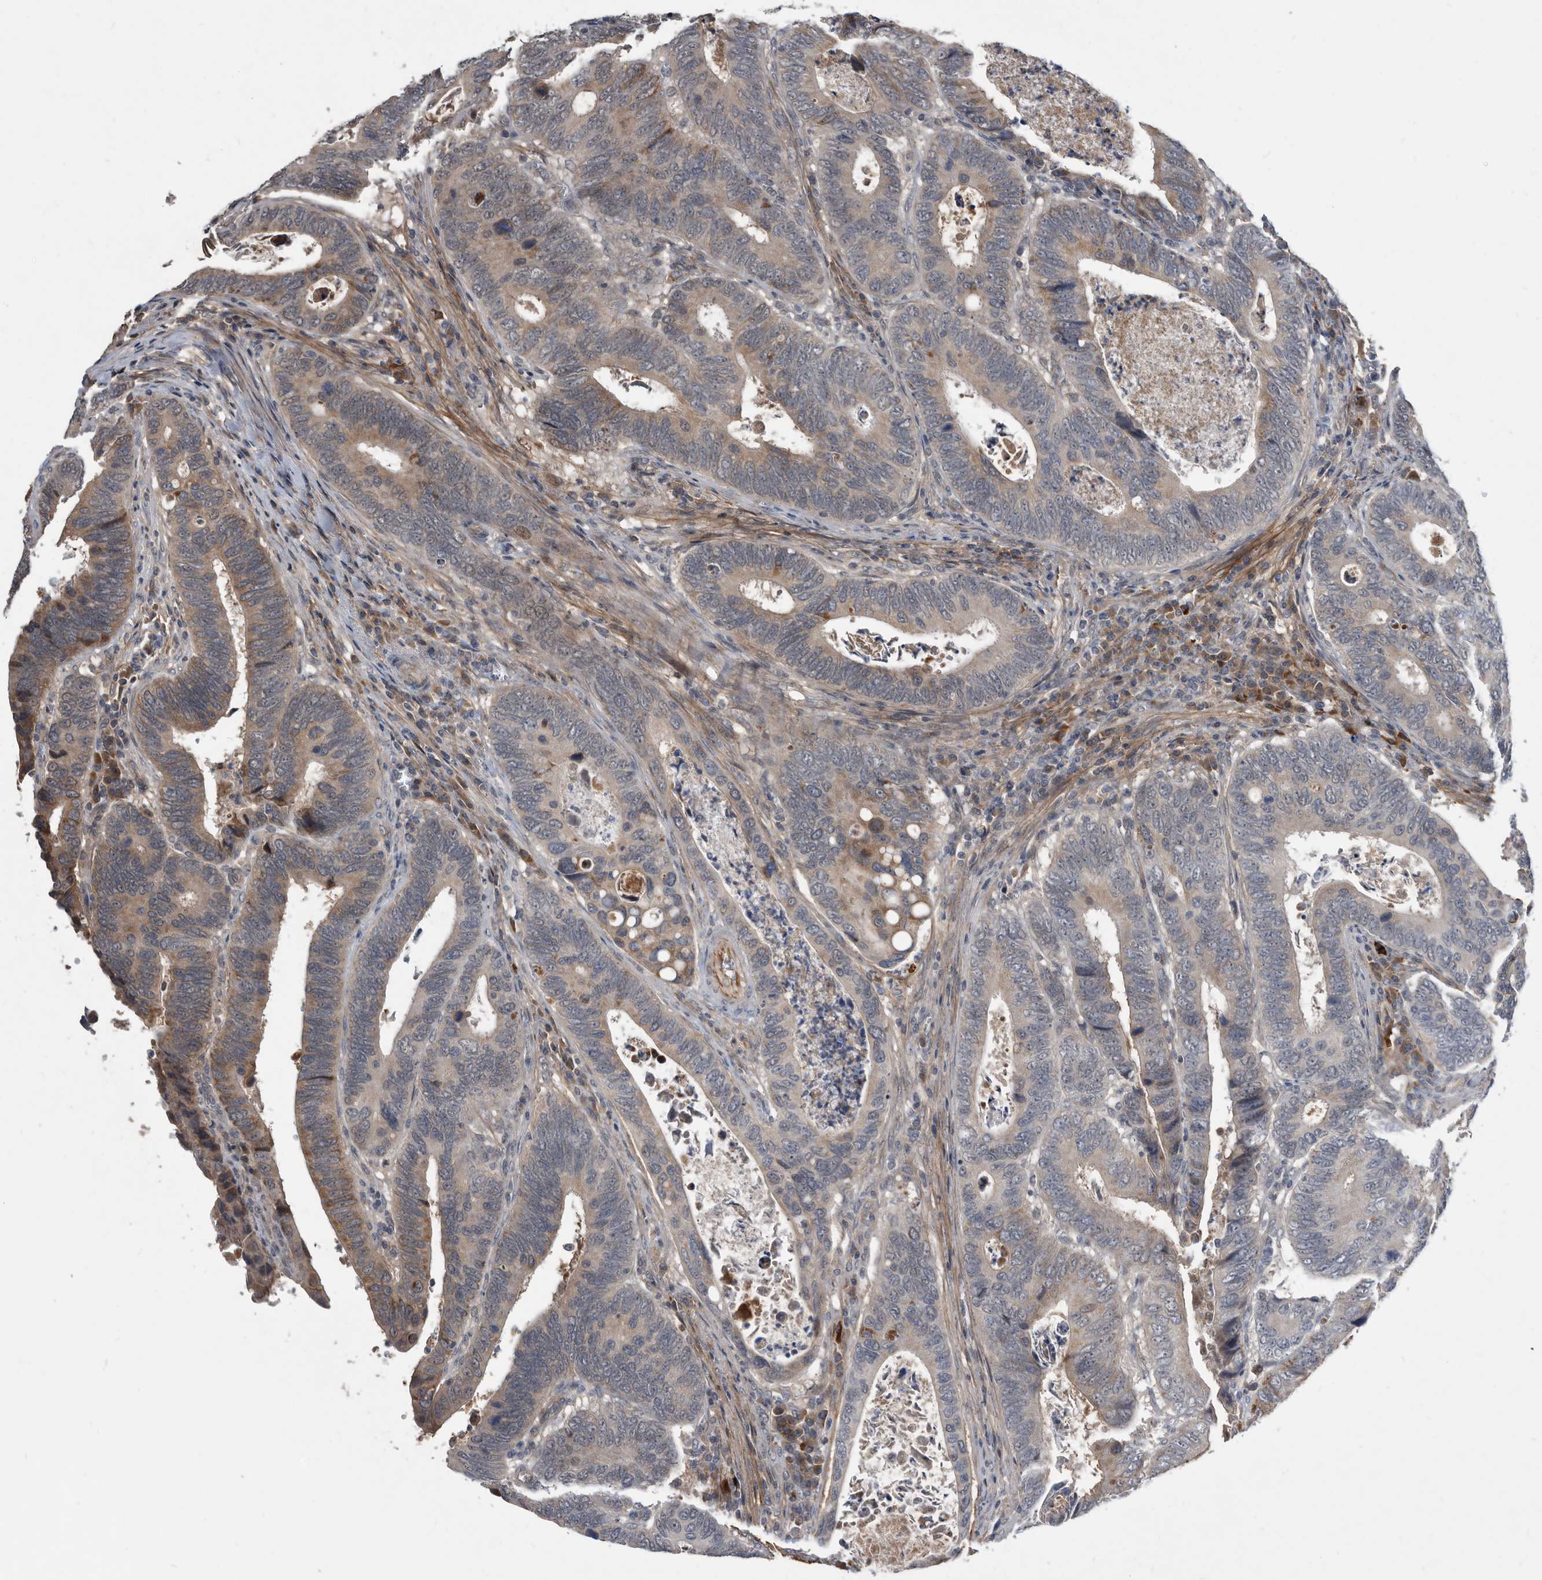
{"staining": {"intensity": "moderate", "quantity": "25%-75%", "location": "cytoplasmic/membranous"}, "tissue": "colorectal cancer", "cell_type": "Tumor cells", "image_type": "cancer", "snomed": [{"axis": "morphology", "description": "Adenocarcinoma, NOS"}, {"axis": "topography", "description": "Colon"}], "caption": "This histopathology image shows adenocarcinoma (colorectal) stained with IHC to label a protein in brown. The cytoplasmic/membranous of tumor cells show moderate positivity for the protein. Nuclei are counter-stained blue.", "gene": "PI15", "patient": {"sex": "male", "age": 72}}